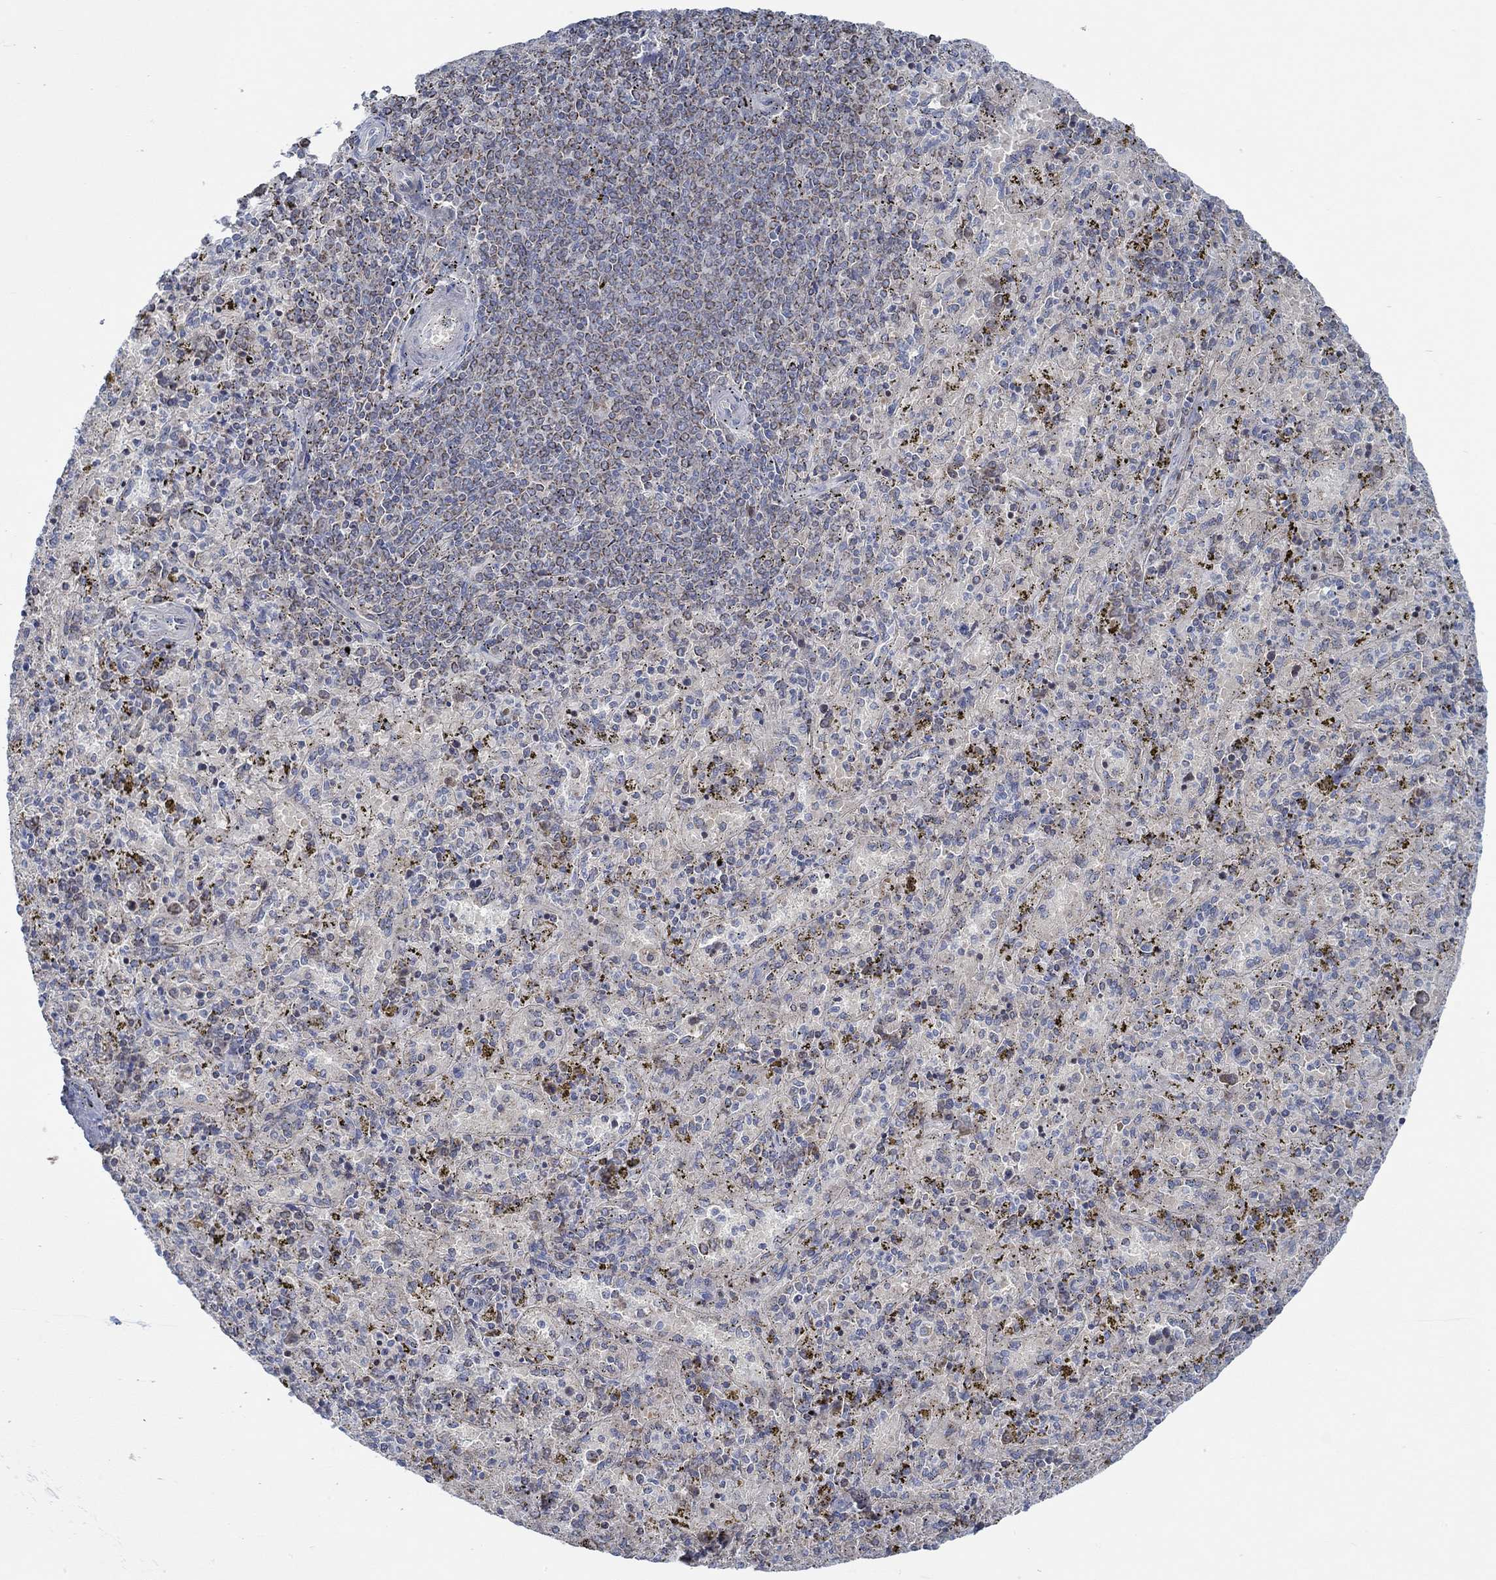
{"staining": {"intensity": "negative", "quantity": "none", "location": "none"}, "tissue": "spleen", "cell_type": "Cells in red pulp", "image_type": "normal", "snomed": [{"axis": "morphology", "description": "Normal tissue, NOS"}, {"axis": "topography", "description": "Spleen"}], "caption": "DAB (3,3'-diaminobenzidine) immunohistochemical staining of unremarkable spleen displays no significant expression in cells in red pulp. Nuclei are stained in blue.", "gene": "GLOD5", "patient": {"sex": "female", "age": 50}}